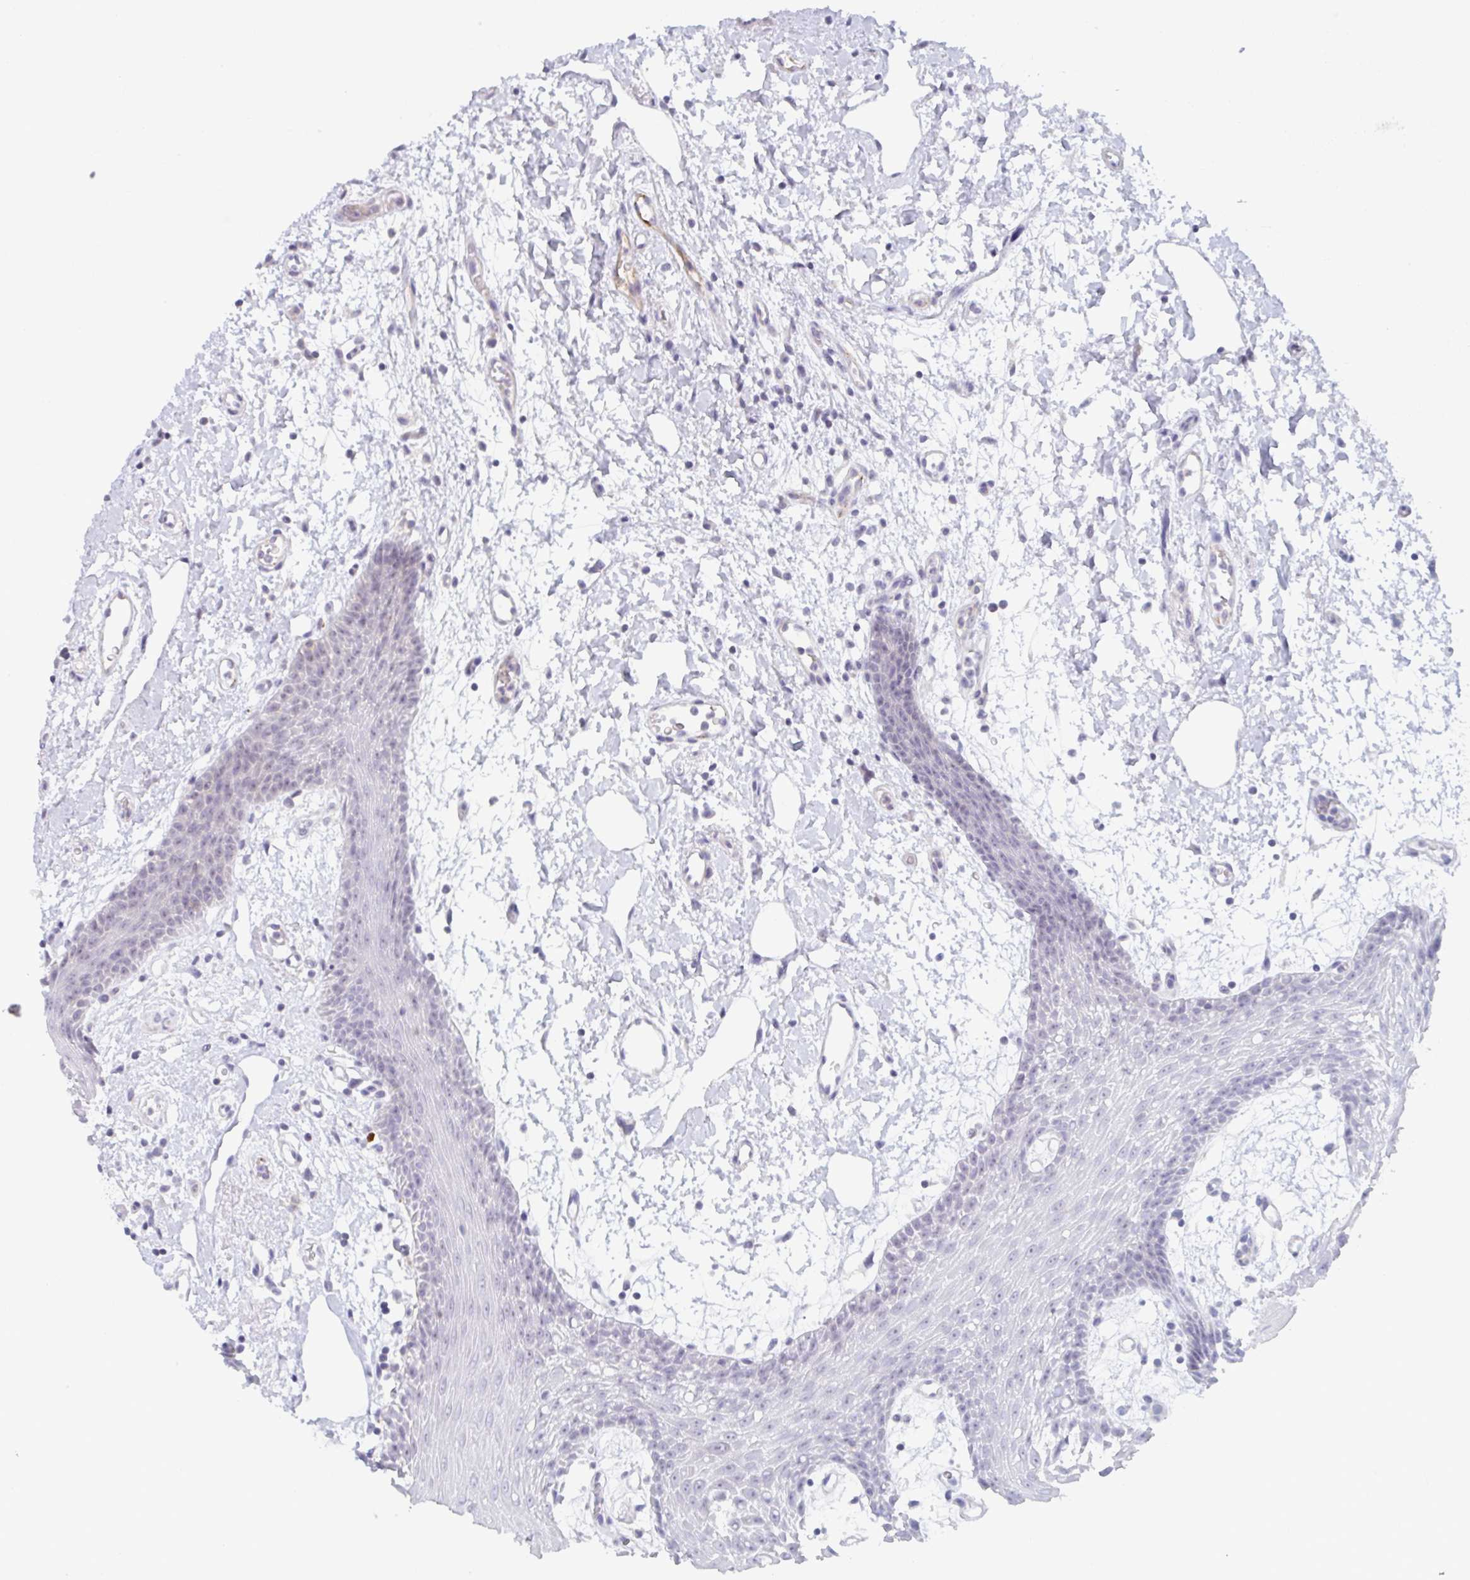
{"staining": {"intensity": "weak", "quantity": "<25%", "location": "cytoplasmic/membranous"}, "tissue": "oral mucosa", "cell_type": "Squamous epithelial cells", "image_type": "normal", "snomed": [{"axis": "morphology", "description": "Normal tissue, NOS"}, {"axis": "topography", "description": "Oral tissue"}], "caption": "The photomicrograph demonstrates no staining of squamous epithelial cells in benign oral mucosa.", "gene": "CD80", "patient": {"sex": "female", "age": 59}}